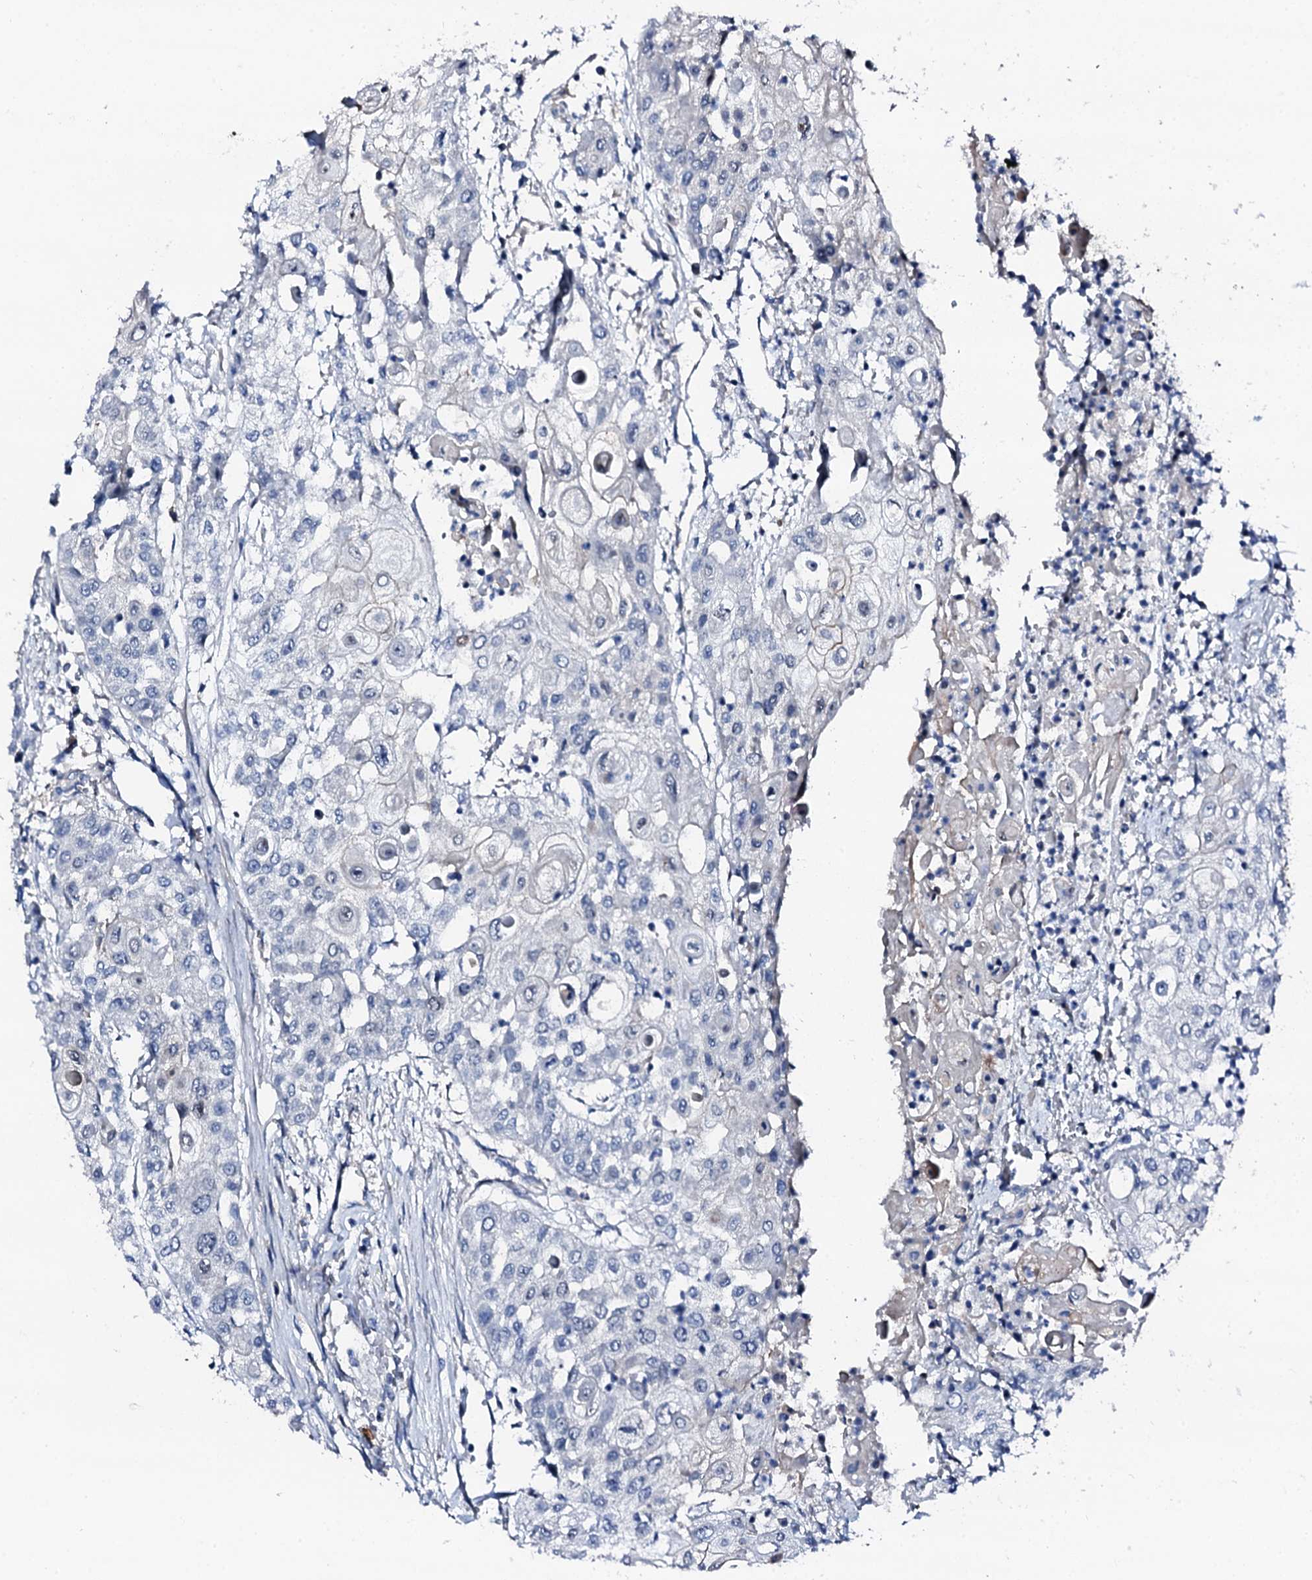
{"staining": {"intensity": "negative", "quantity": "none", "location": "none"}, "tissue": "urothelial cancer", "cell_type": "Tumor cells", "image_type": "cancer", "snomed": [{"axis": "morphology", "description": "Urothelial carcinoma, High grade"}, {"axis": "topography", "description": "Urinary bladder"}], "caption": "Photomicrograph shows no significant protein positivity in tumor cells of urothelial cancer.", "gene": "TRAFD1", "patient": {"sex": "female", "age": 79}}